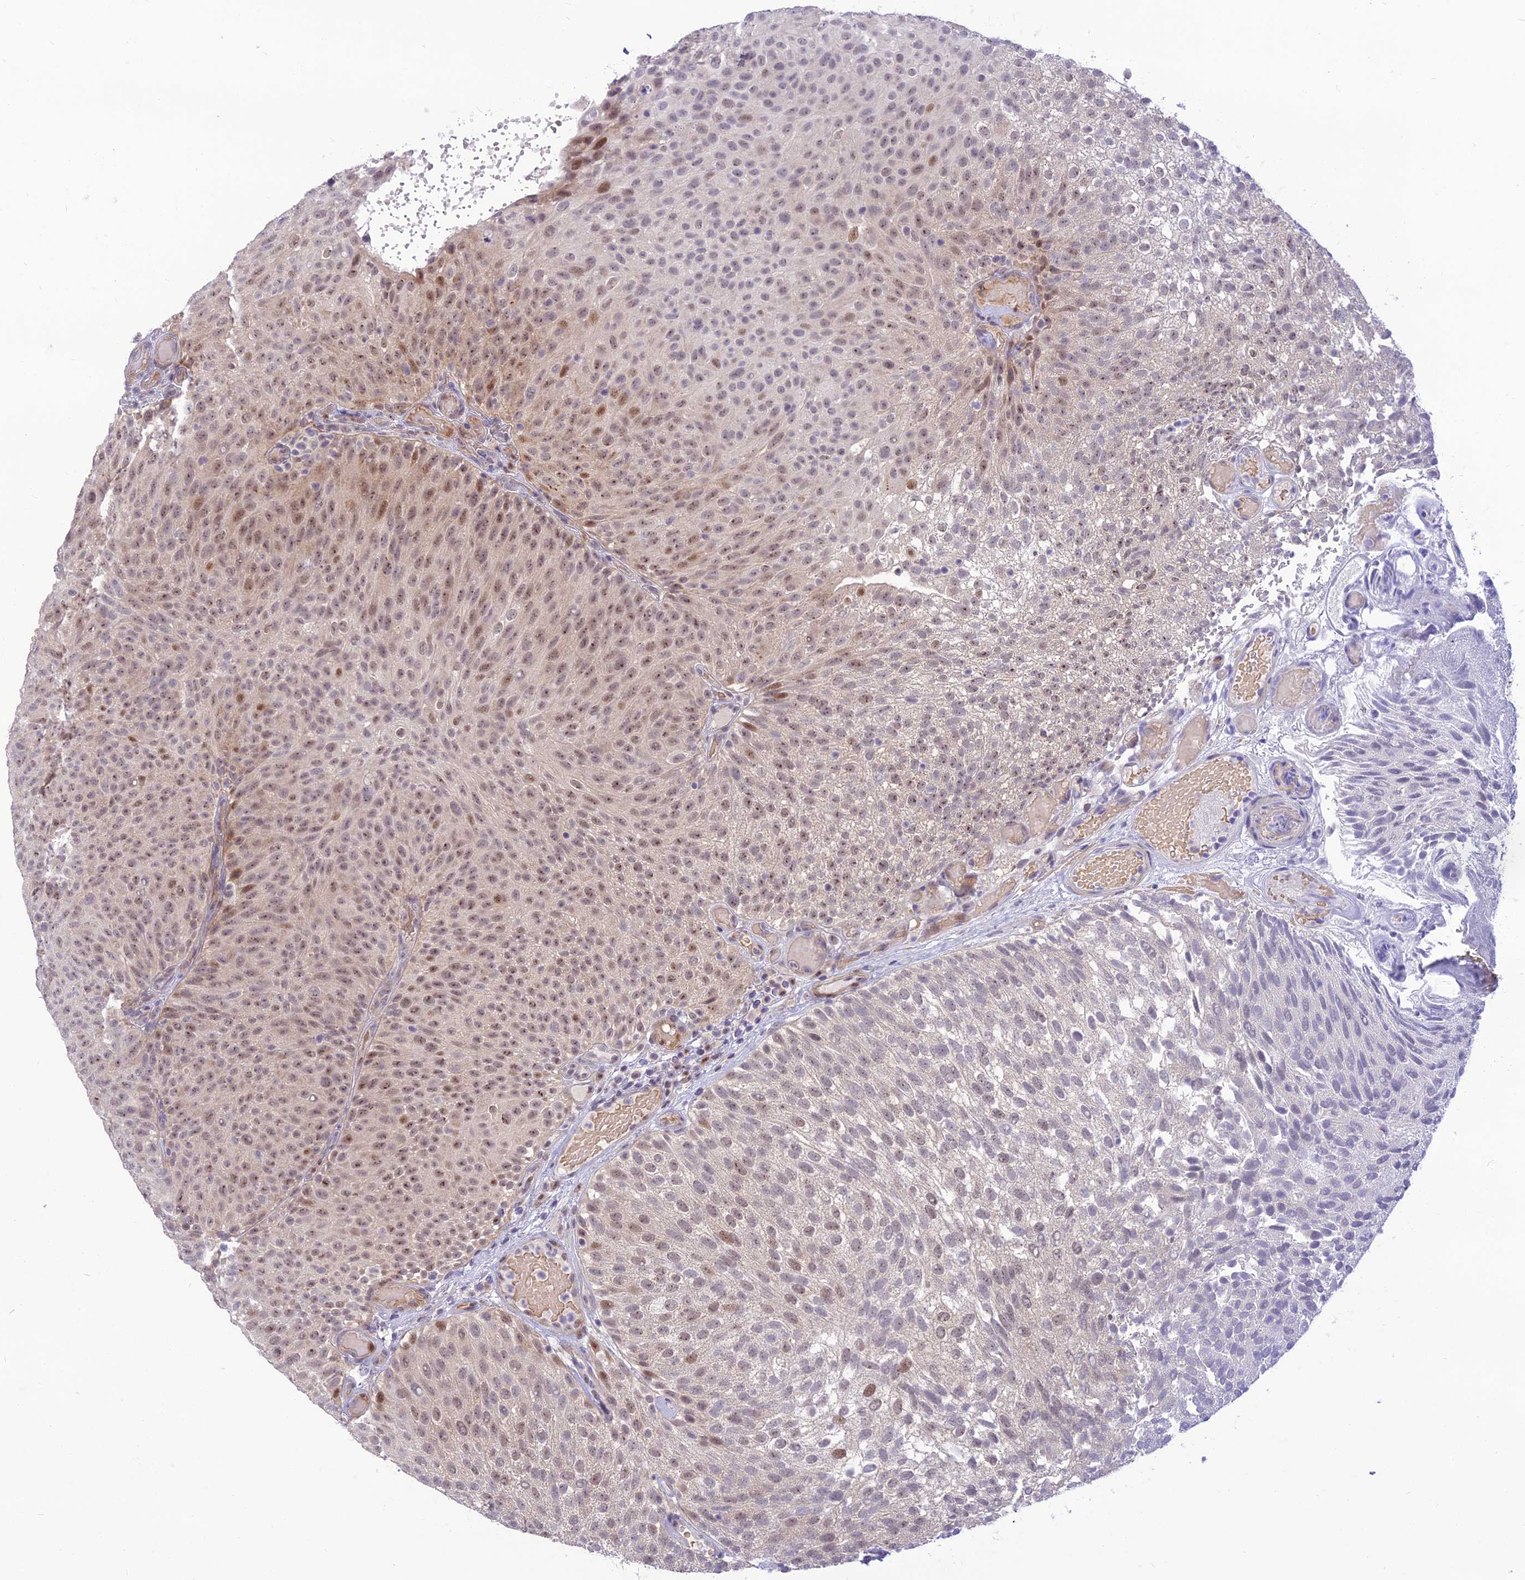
{"staining": {"intensity": "moderate", "quantity": "<25%", "location": "nuclear"}, "tissue": "urothelial cancer", "cell_type": "Tumor cells", "image_type": "cancer", "snomed": [{"axis": "morphology", "description": "Urothelial carcinoma, Low grade"}, {"axis": "topography", "description": "Urinary bladder"}], "caption": "An image showing moderate nuclear positivity in about <25% of tumor cells in urothelial cancer, as visualized by brown immunohistochemical staining.", "gene": "ASPDH", "patient": {"sex": "male", "age": 78}}